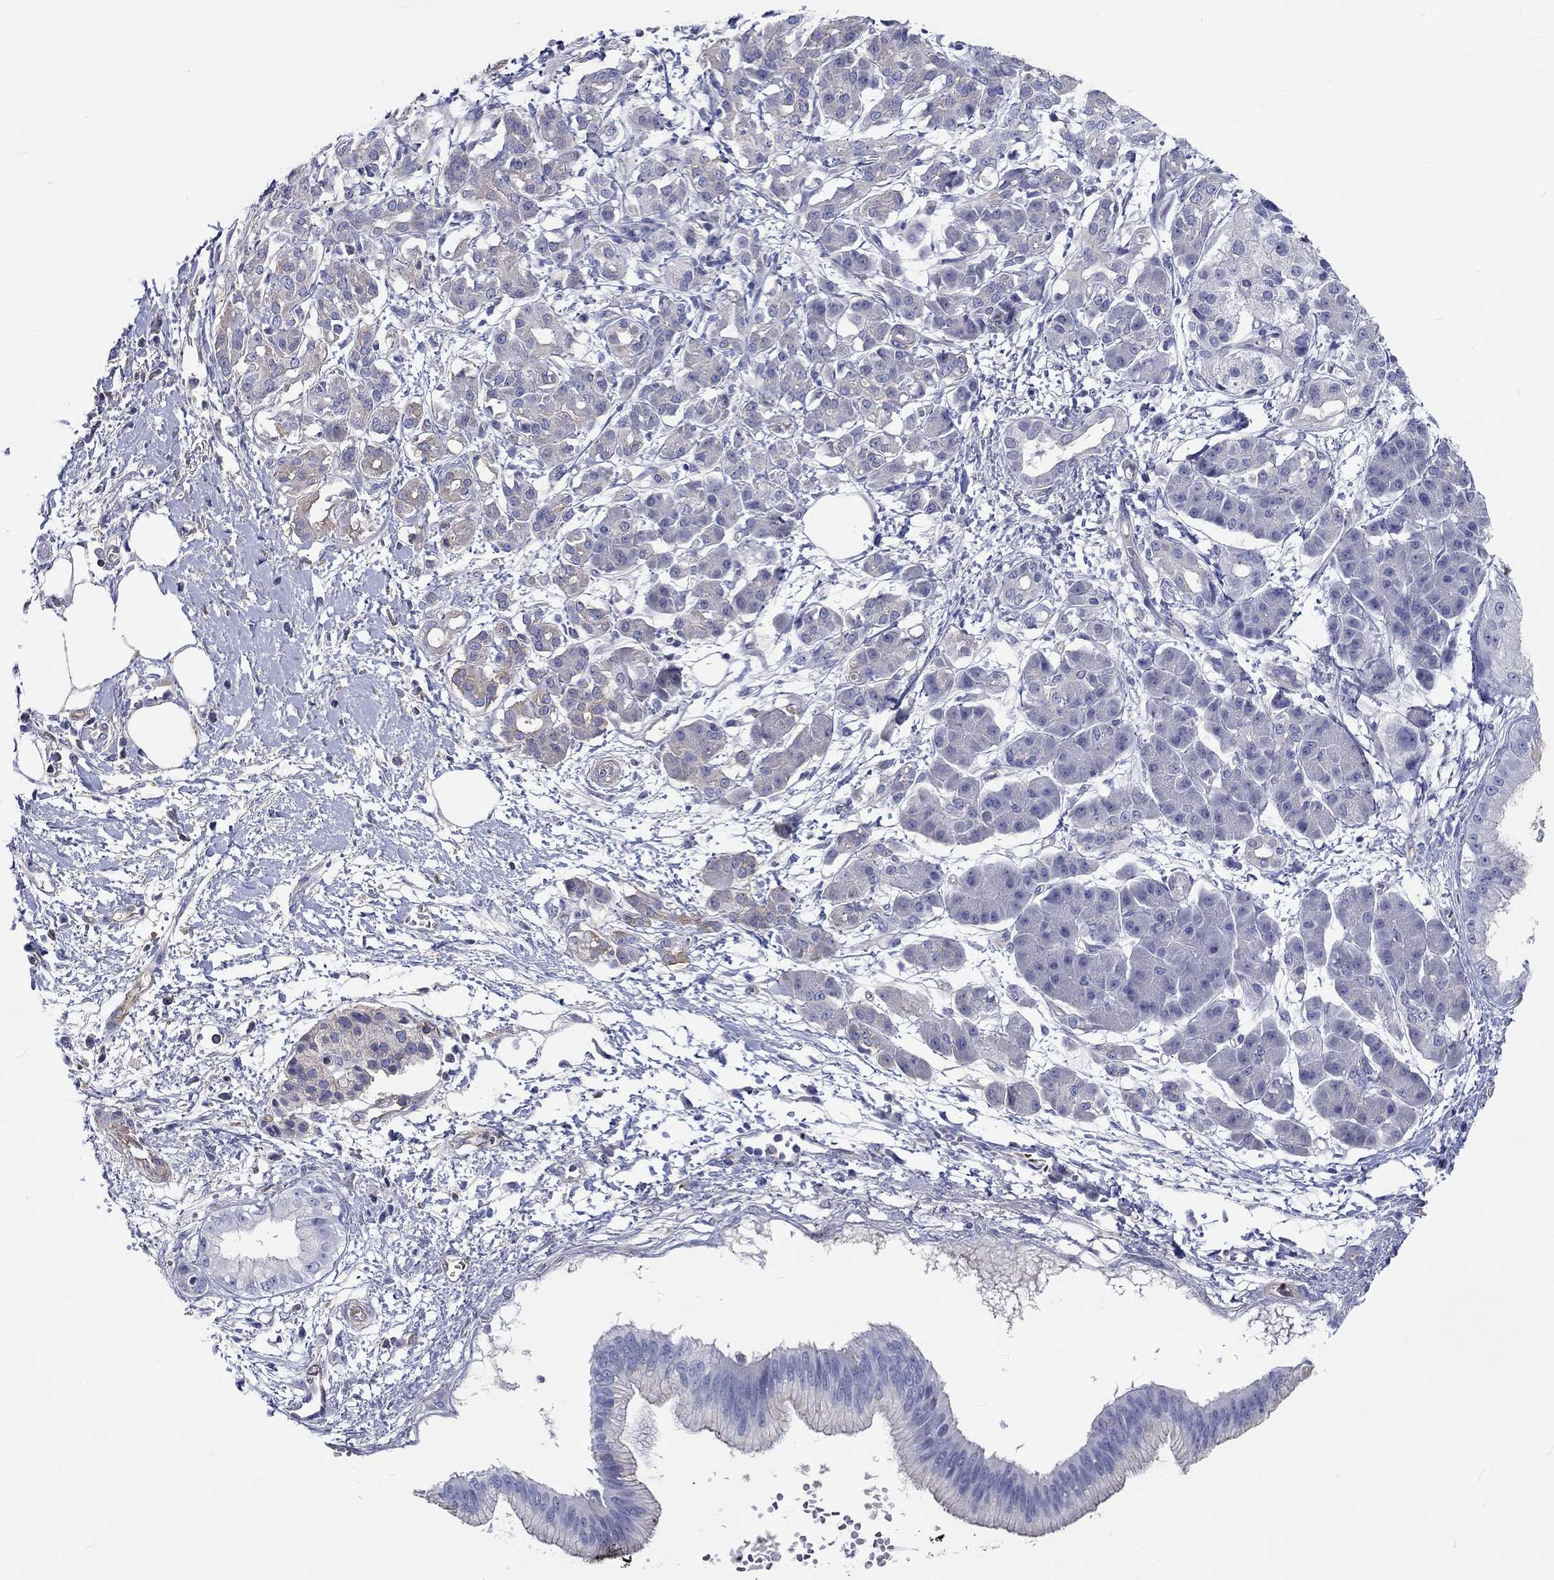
{"staining": {"intensity": "negative", "quantity": "none", "location": "none"}, "tissue": "pancreatic cancer", "cell_type": "Tumor cells", "image_type": "cancer", "snomed": [{"axis": "morphology", "description": "Adenocarcinoma, NOS"}, {"axis": "topography", "description": "Pancreas"}], "caption": "This is an immunohistochemistry photomicrograph of pancreatic adenocarcinoma. There is no staining in tumor cells.", "gene": "CDY2B", "patient": {"sex": "male", "age": 72}}